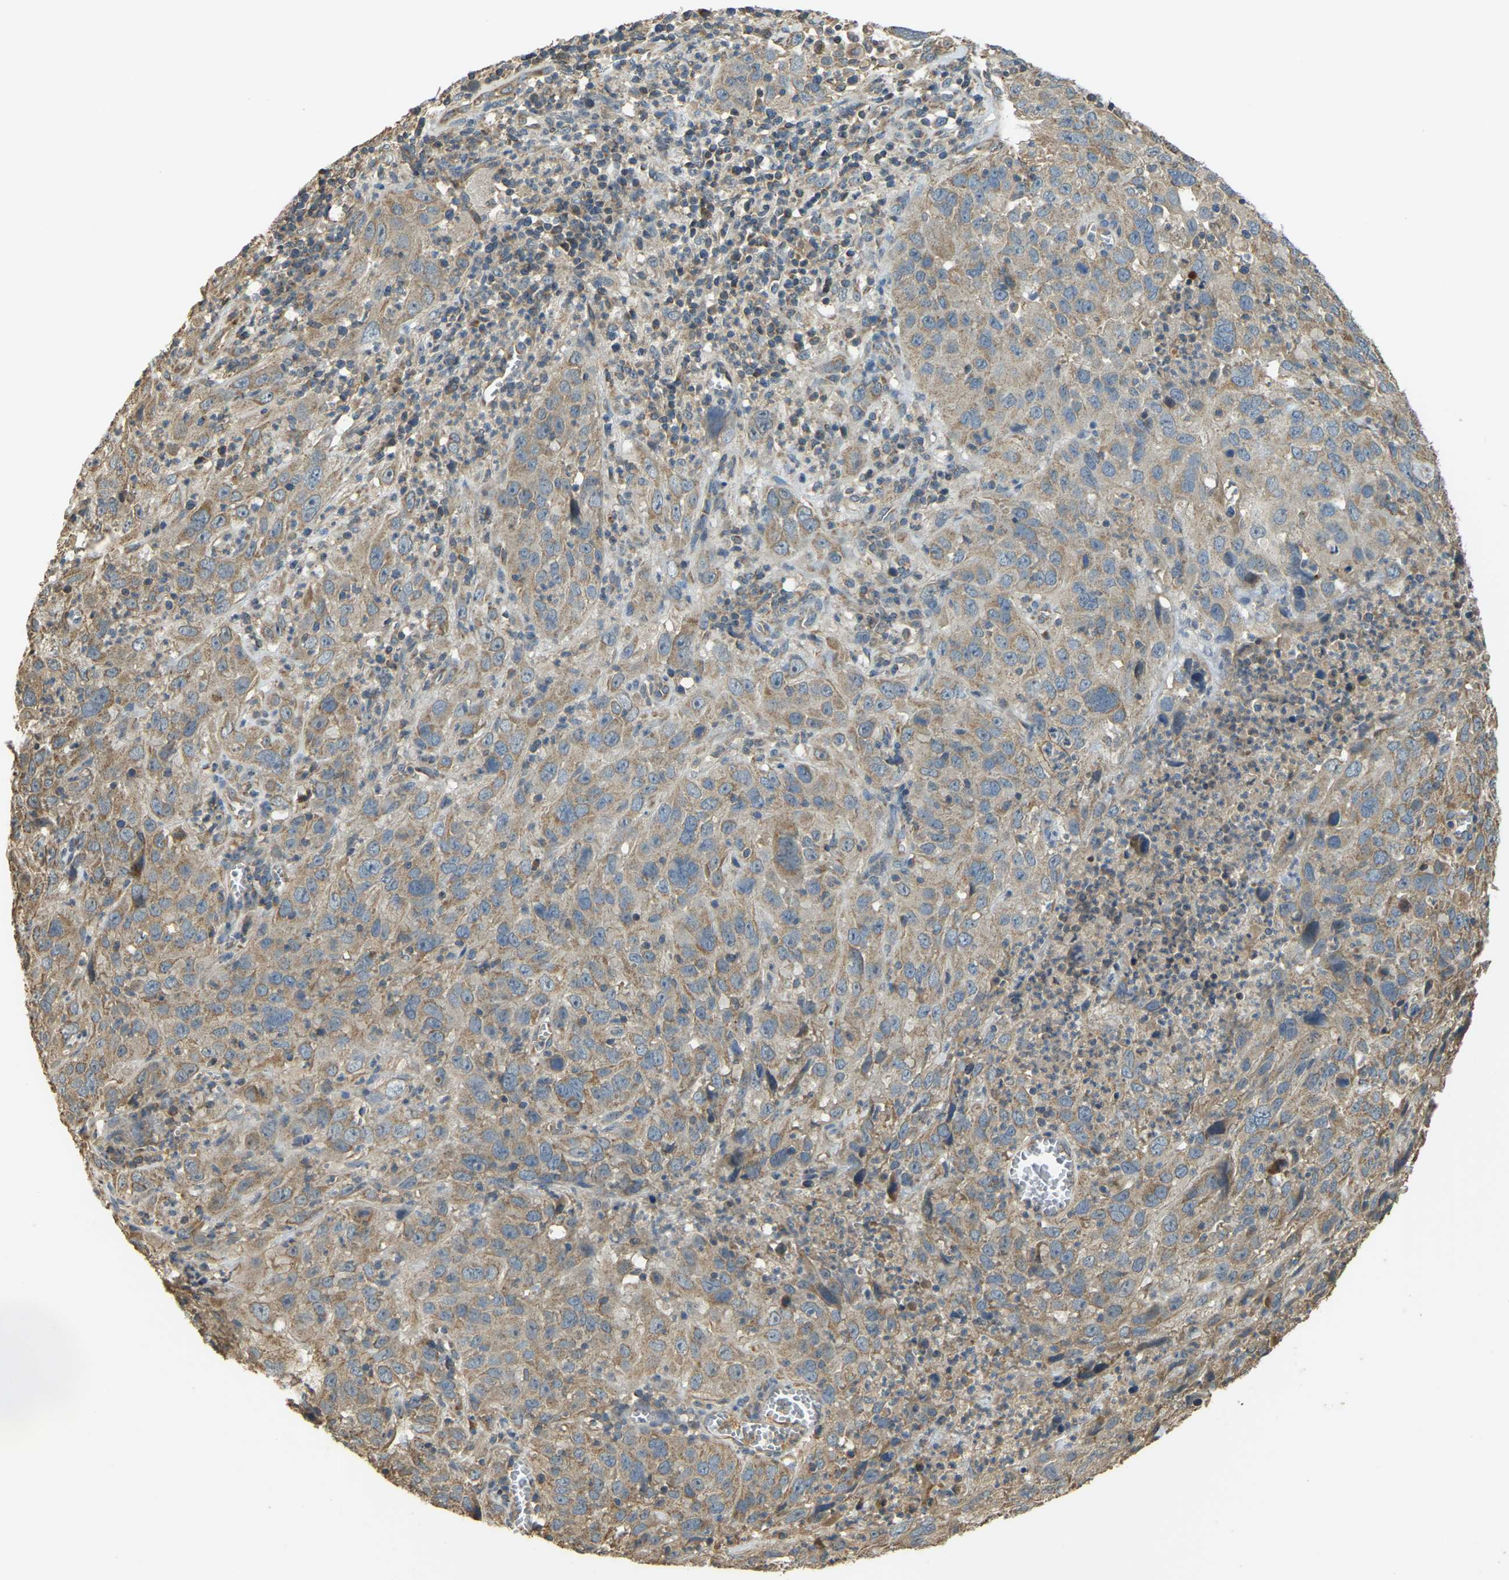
{"staining": {"intensity": "moderate", "quantity": "<25%", "location": "cytoplasmic/membranous"}, "tissue": "cervical cancer", "cell_type": "Tumor cells", "image_type": "cancer", "snomed": [{"axis": "morphology", "description": "Squamous cell carcinoma, NOS"}, {"axis": "topography", "description": "Cervix"}], "caption": "This is a micrograph of immunohistochemistry (IHC) staining of cervical cancer, which shows moderate positivity in the cytoplasmic/membranous of tumor cells.", "gene": "GNG2", "patient": {"sex": "female", "age": 32}}